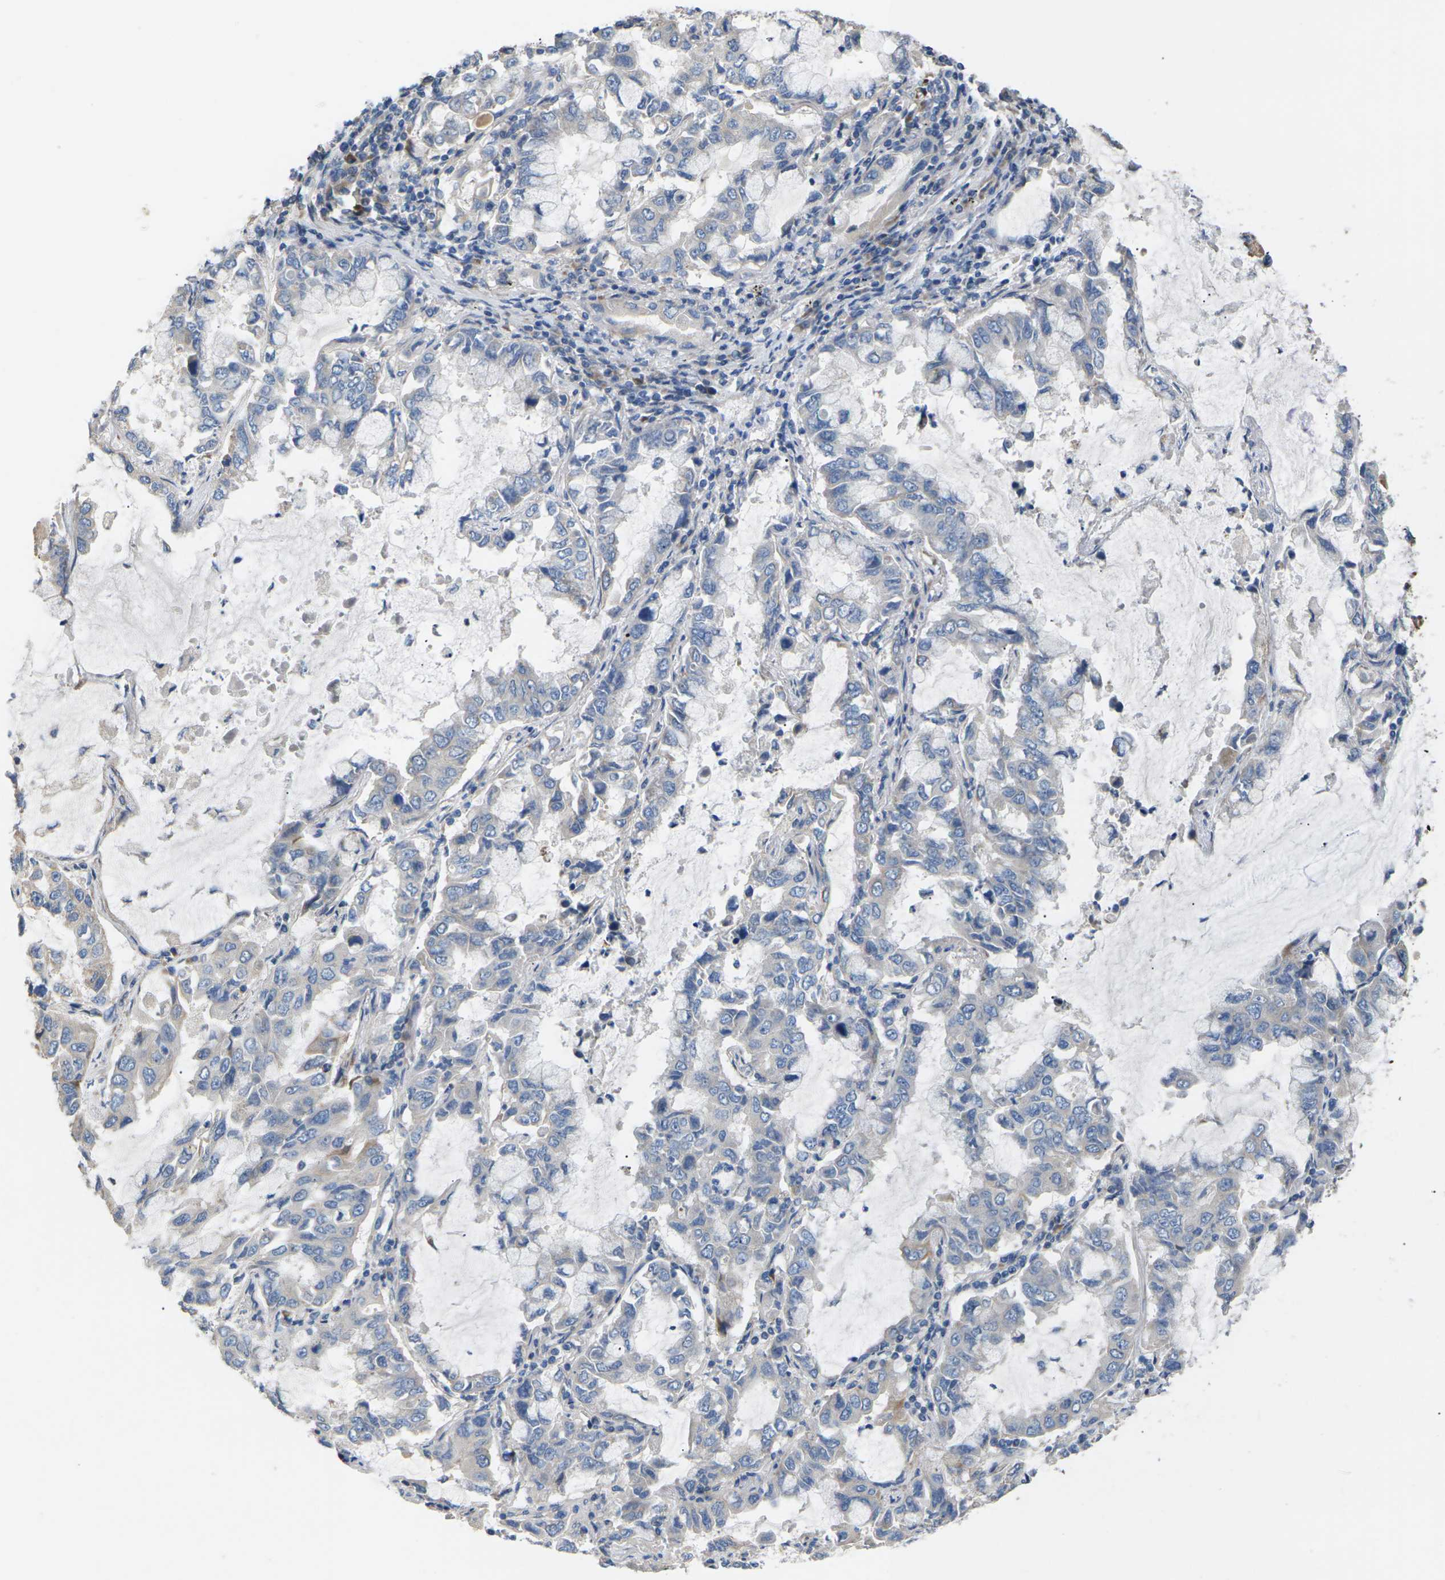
{"staining": {"intensity": "negative", "quantity": "none", "location": "none"}, "tissue": "lung cancer", "cell_type": "Tumor cells", "image_type": "cancer", "snomed": [{"axis": "morphology", "description": "Adenocarcinoma, NOS"}, {"axis": "topography", "description": "Lung"}], "caption": "Tumor cells show no significant positivity in lung cancer.", "gene": "KLHDC8B", "patient": {"sex": "male", "age": 64}}